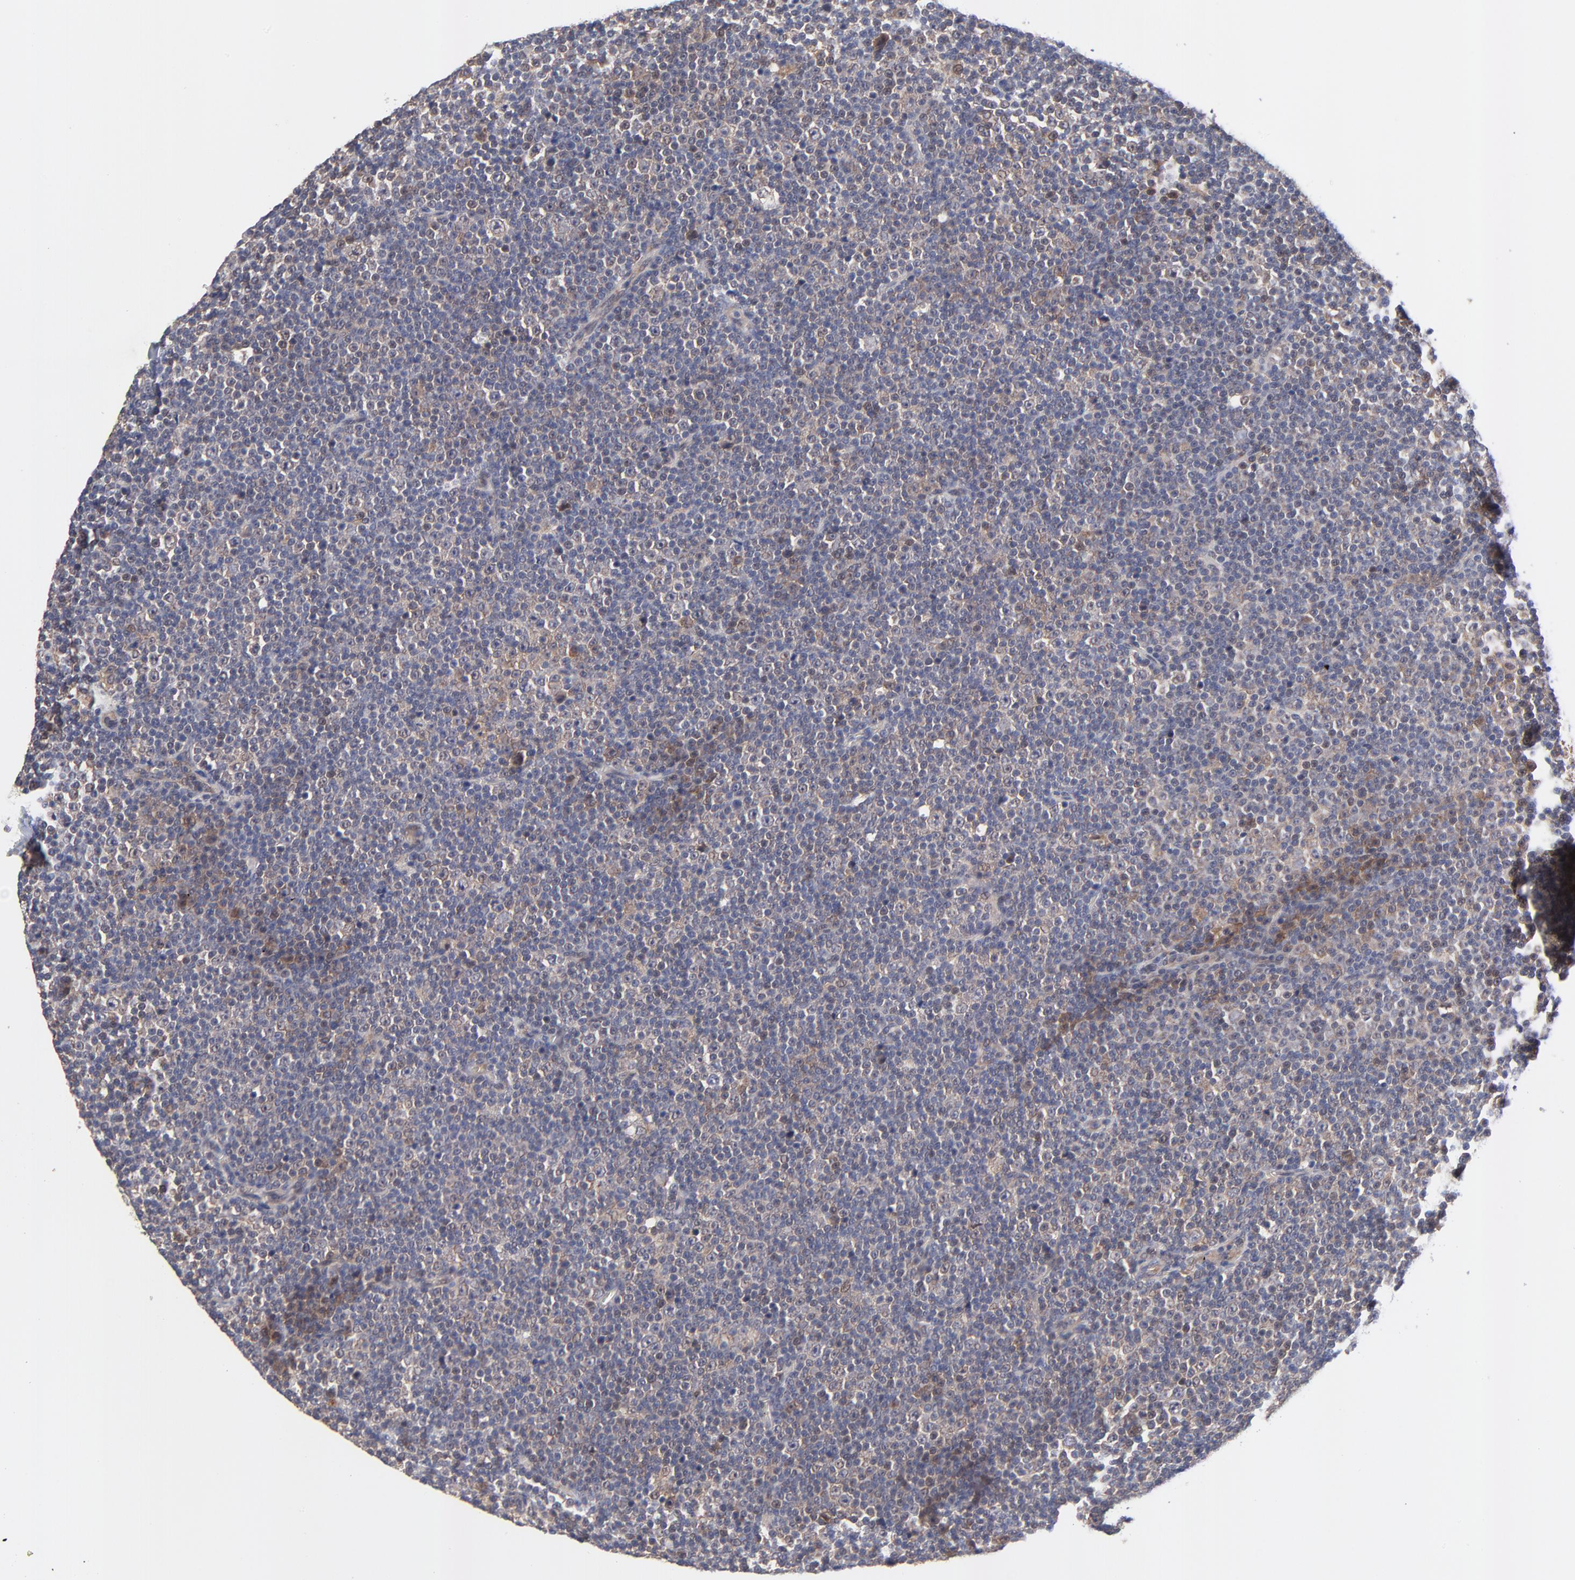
{"staining": {"intensity": "moderate", "quantity": "25%-75%", "location": "cytoplasmic/membranous,nuclear"}, "tissue": "lymphoma", "cell_type": "Tumor cells", "image_type": "cancer", "snomed": [{"axis": "morphology", "description": "Malignant lymphoma, non-Hodgkin's type, Low grade"}, {"axis": "topography", "description": "Lymph node"}], "caption": "Low-grade malignant lymphoma, non-Hodgkin's type stained with DAB IHC displays medium levels of moderate cytoplasmic/membranous and nuclear positivity in about 25%-75% of tumor cells. The staining is performed using DAB (3,3'-diaminobenzidine) brown chromogen to label protein expression. The nuclei are counter-stained blue using hematoxylin.", "gene": "TXNL1", "patient": {"sex": "female", "age": 67}}